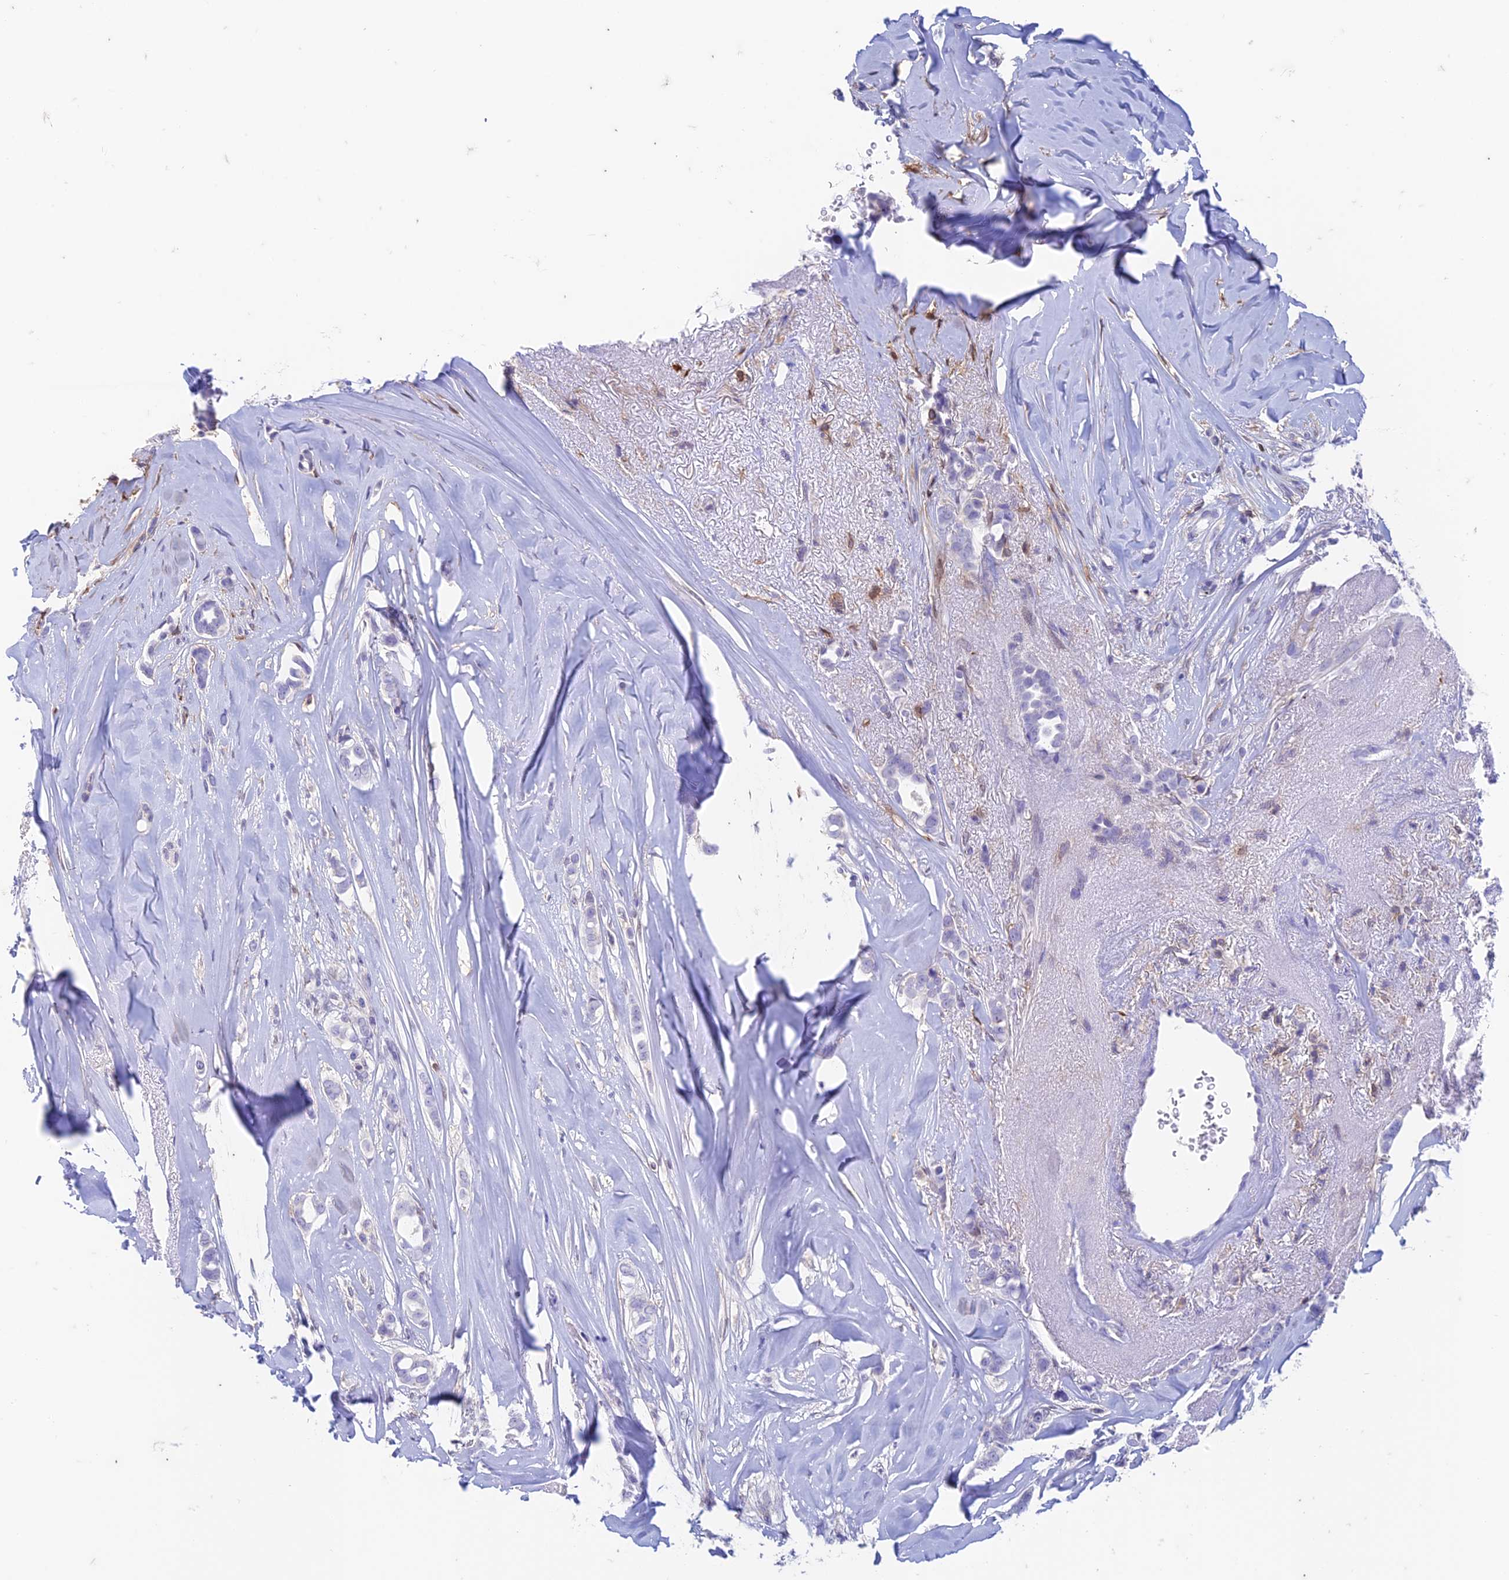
{"staining": {"intensity": "negative", "quantity": "none", "location": "none"}, "tissue": "breast cancer", "cell_type": "Tumor cells", "image_type": "cancer", "snomed": [{"axis": "morphology", "description": "Lobular carcinoma"}, {"axis": "topography", "description": "Breast"}], "caption": "DAB (3,3'-diaminobenzidine) immunohistochemical staining of lobular carcinoma (breast) reveals no significant staining in tumor cells.", "gene": "FGF7", "patient": {"sex": "female", "age": 51}}